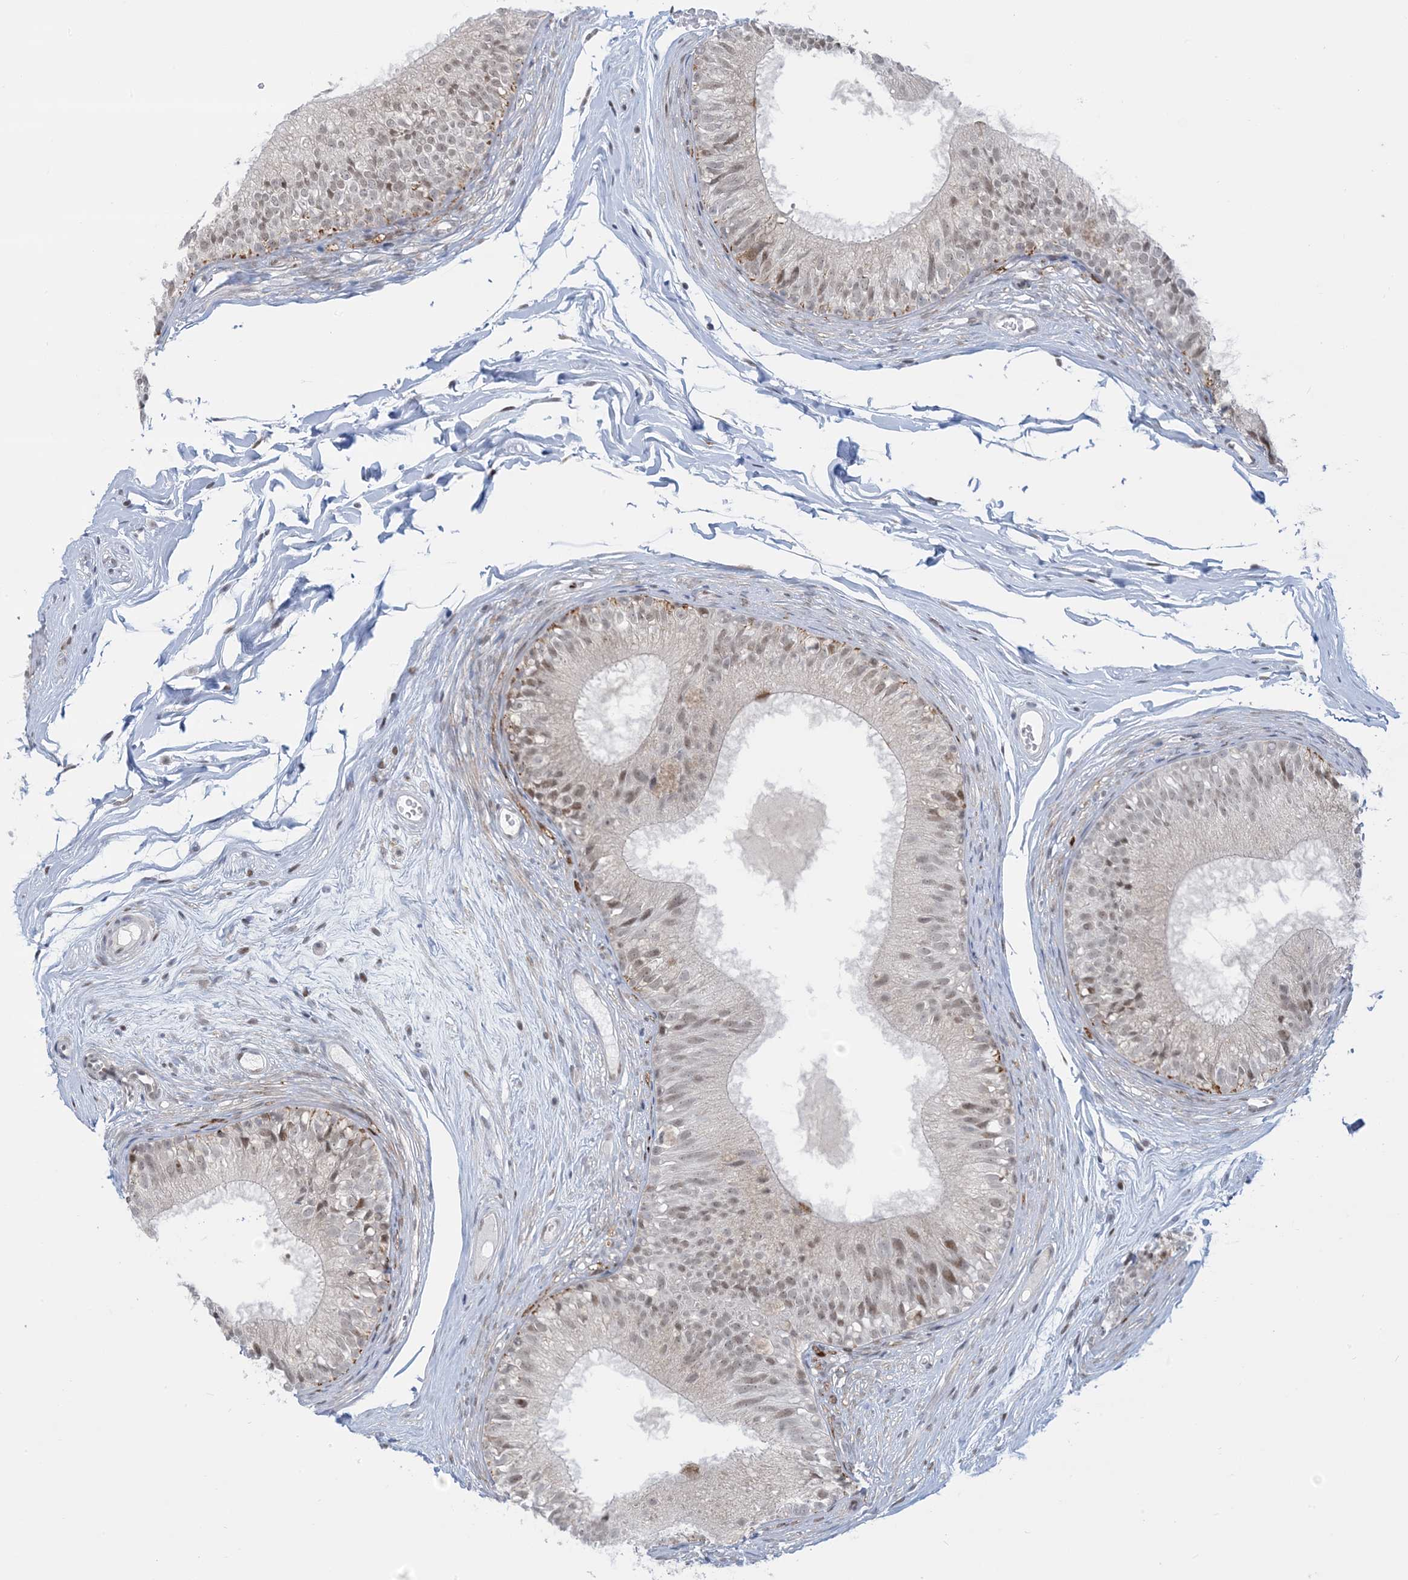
{"staining": {"intensity": "moderate", "quantity": "<25%", "location": "nuclear"}, "tissue": "epididymis", "cell_type": "Glandular cells", "image_type": "normal", "snomed": [{"axis": "morphology", "description": "Normal tissue, NOS"}, {"axis": "morphology", "description": "Seminoma in situ"}, {"axis": "topography", "description": "Testis"}, {"axis": "topography", "description": "Epididymis"}], "caption": "A high-resolution histopathology image shows IHC staining of normal epididymis, which shows moderate nuclear expression in about <25% of glandular cells.", "gene": "TFPT", "patient": {"sex": "male", "age": 28}}